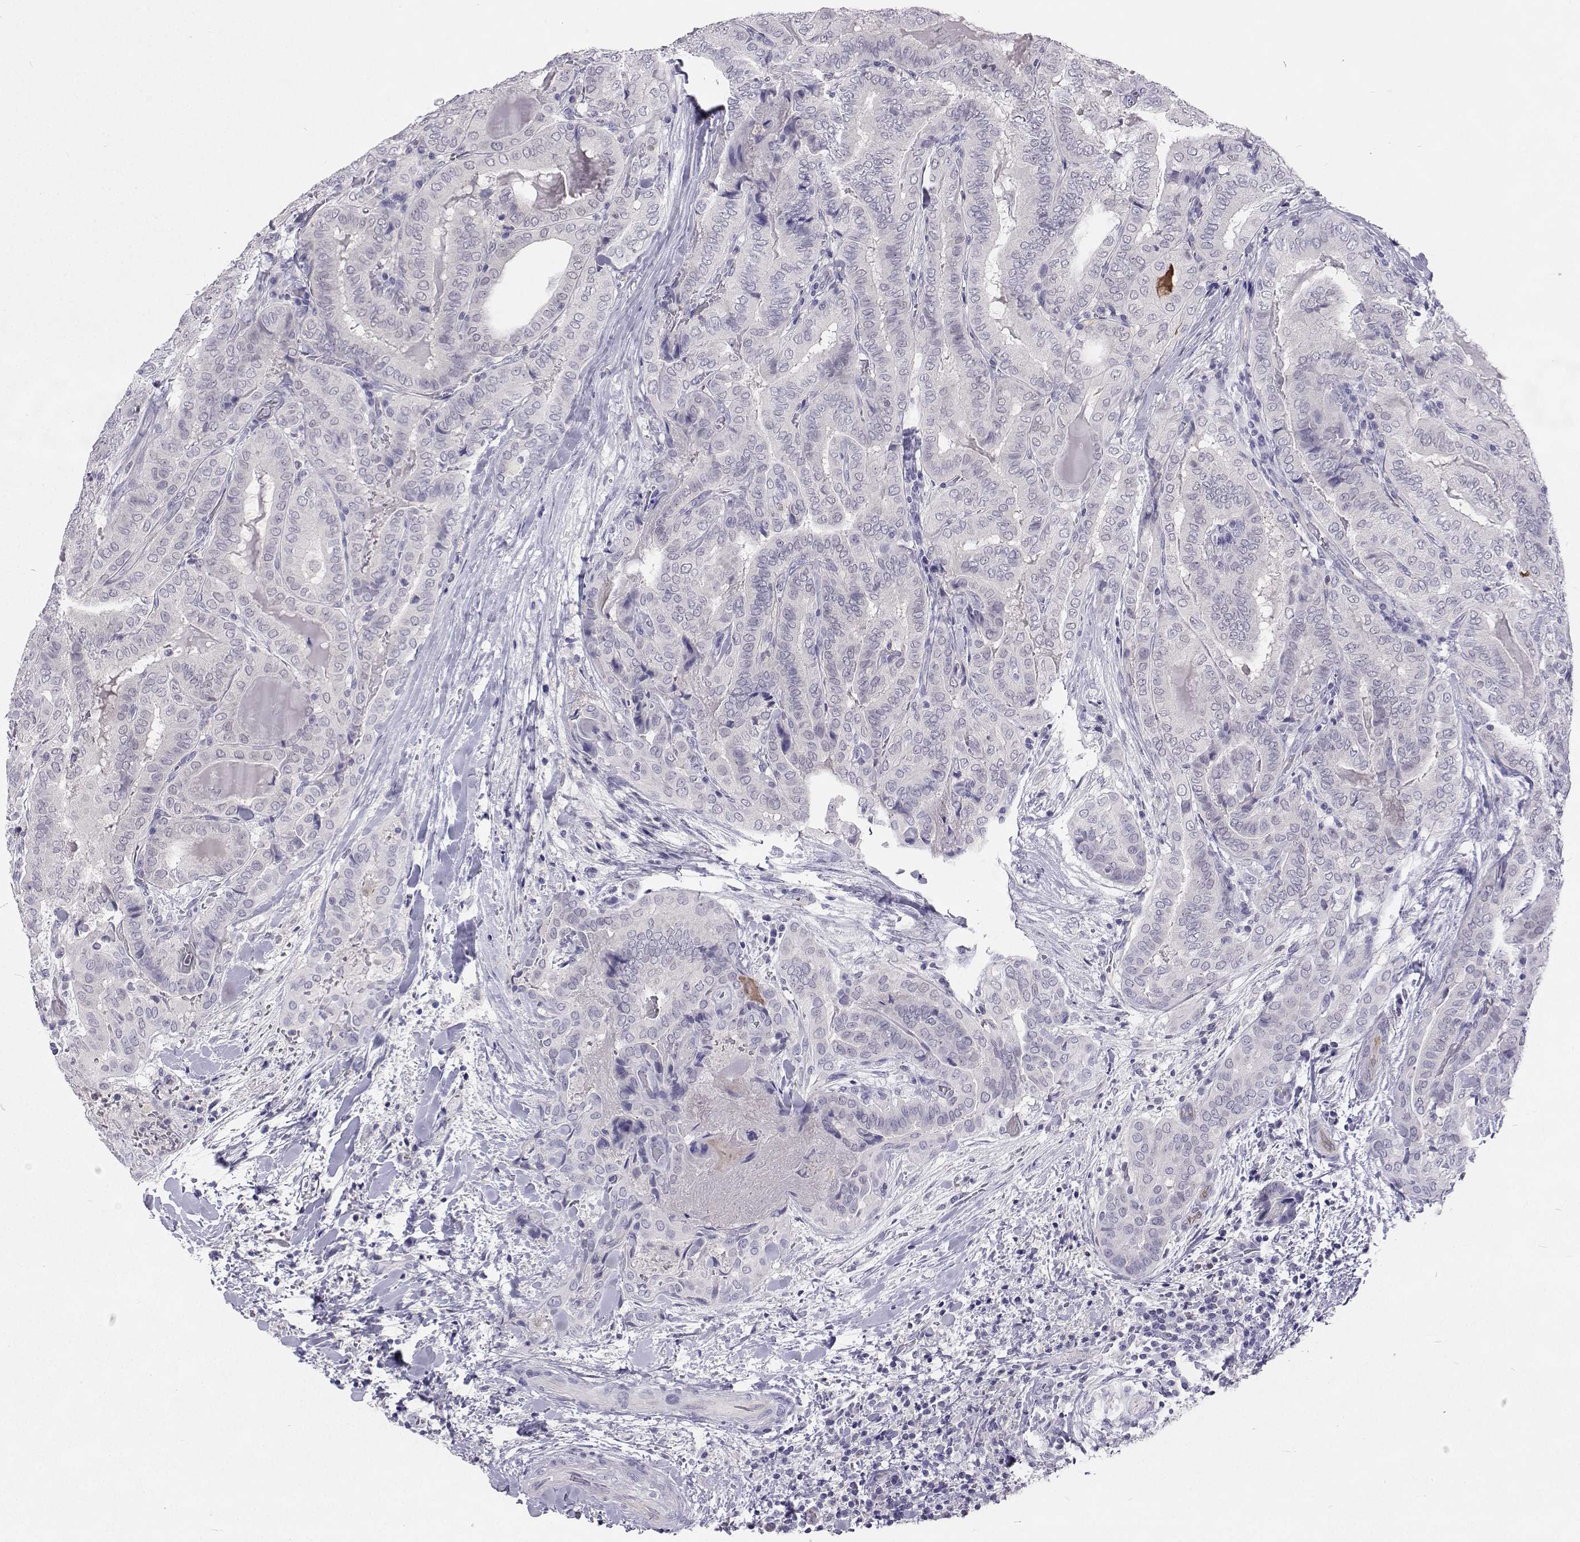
{"staining": {"intensity": "negative", "quantity": "none", "location": "none"}, "tissue": "thyroid cancer", "cell_type": "Tumor cells", "image_type": "cancer", "snomed": [{"axis": "morphology", "description": "Papillary adenocarcinoma, NOS"}, {"axis": "topography", "description": "Thyroid gland"}], "caption": "Tumor cells show no significant positivity in papillary adenocarcinoma (thyroid). (Immunohistochemistry (ihc), brightfield microscopy, high magnification).", "gene": "GALM", "patient": {"sex": "female", "age": 61}}